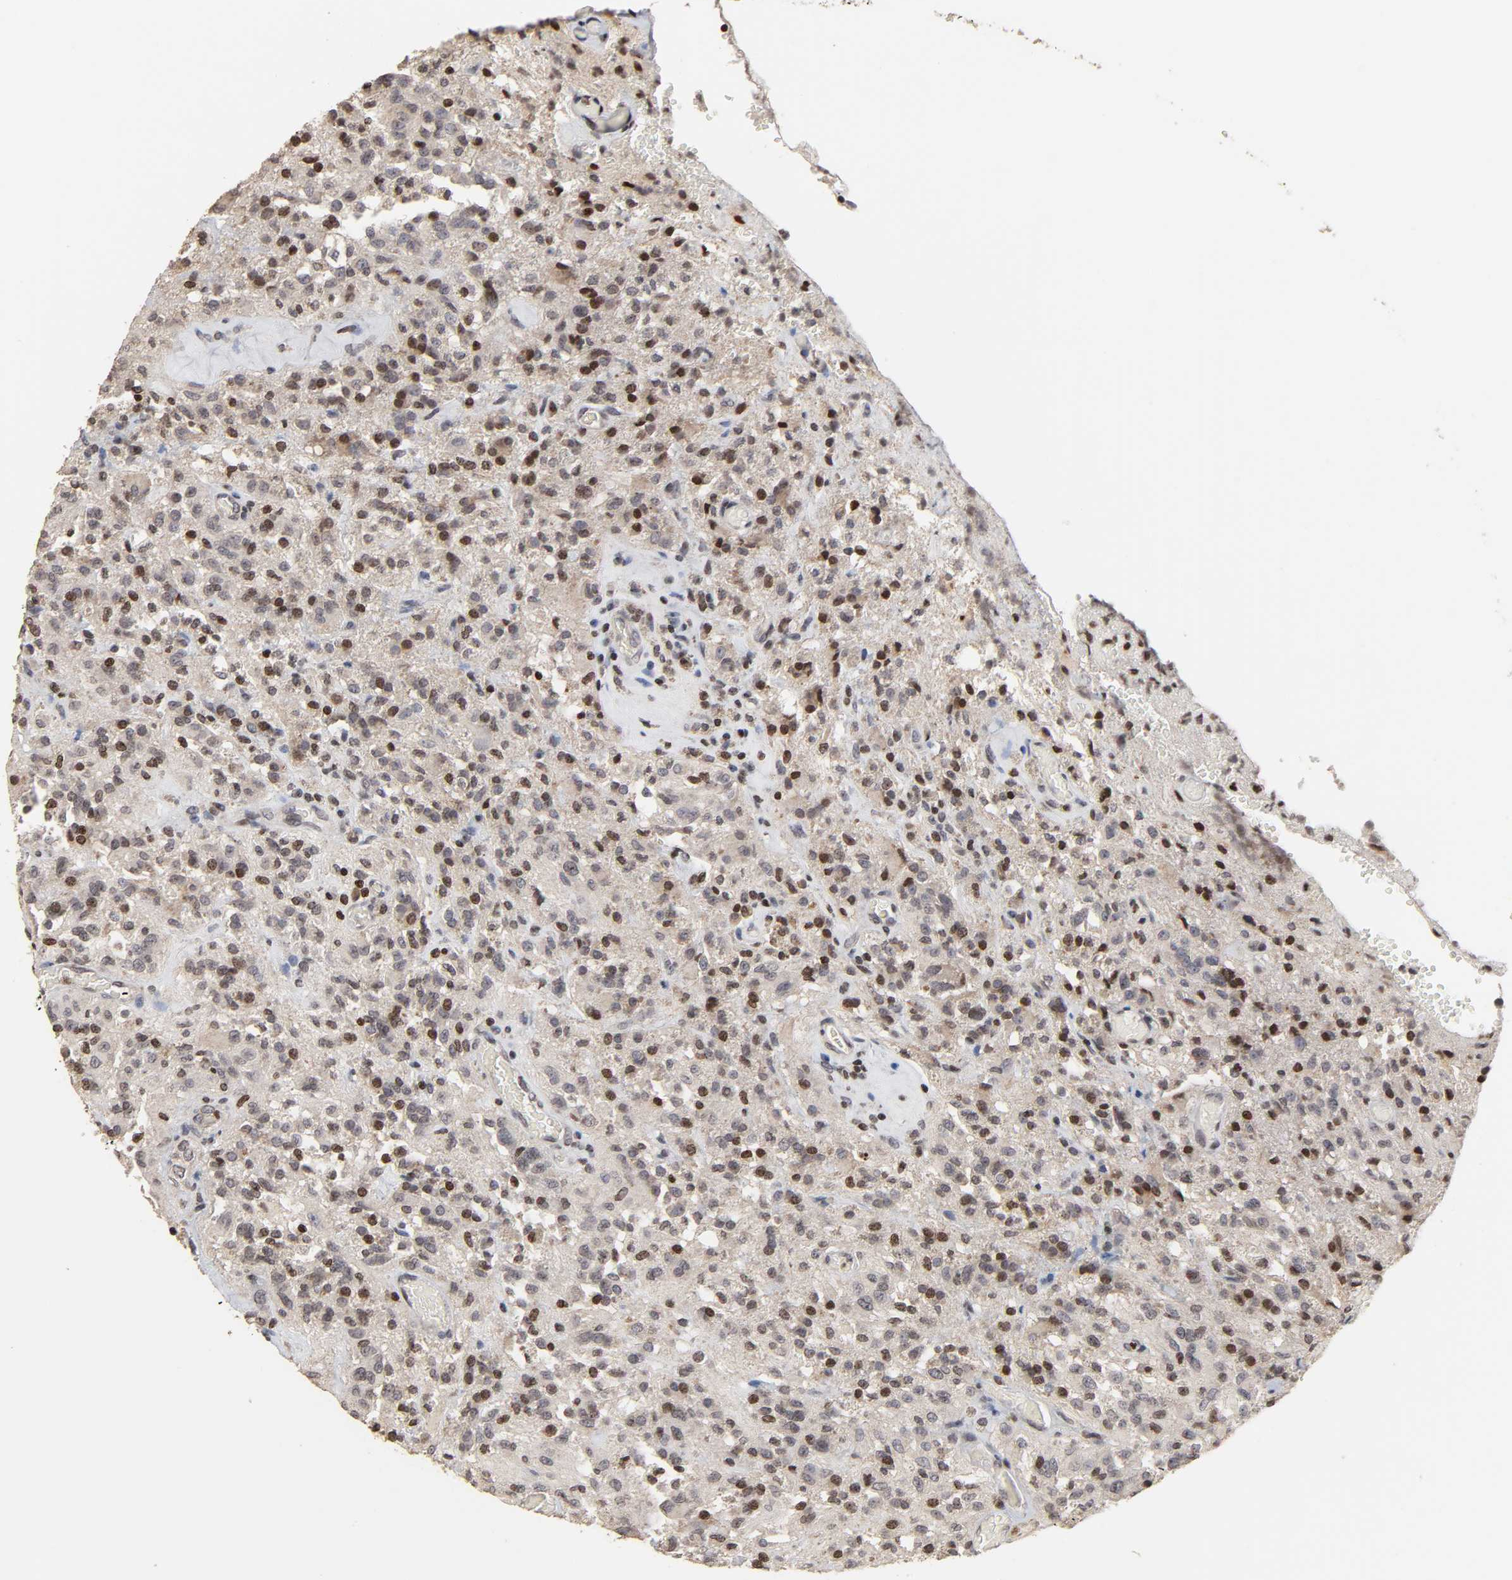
{"staining": {"intensity": "moderate", "quantity": "<25%", "location": "nuclear"}, "tissue": "glioma", "cell_type": "Tumor cells", "image_type": "cancer", "snomed": [{"axis": "morphology", "description": "Normal tissue, NOS"}, {"axis": "morphology", "description": "Glioma, malignant, High grade"}, {"axis": "topography", "description": "Cerebral cortex"}], "caption": "The micrograph displays staining of glioma, revealing moderate nuclear protein positivity (brown color) within tumor cells. The protein is shown in brown color, while the nuclei are stained blue.", "gene": "ZNF473", "patient": {"sex": "male", "age": 56}}